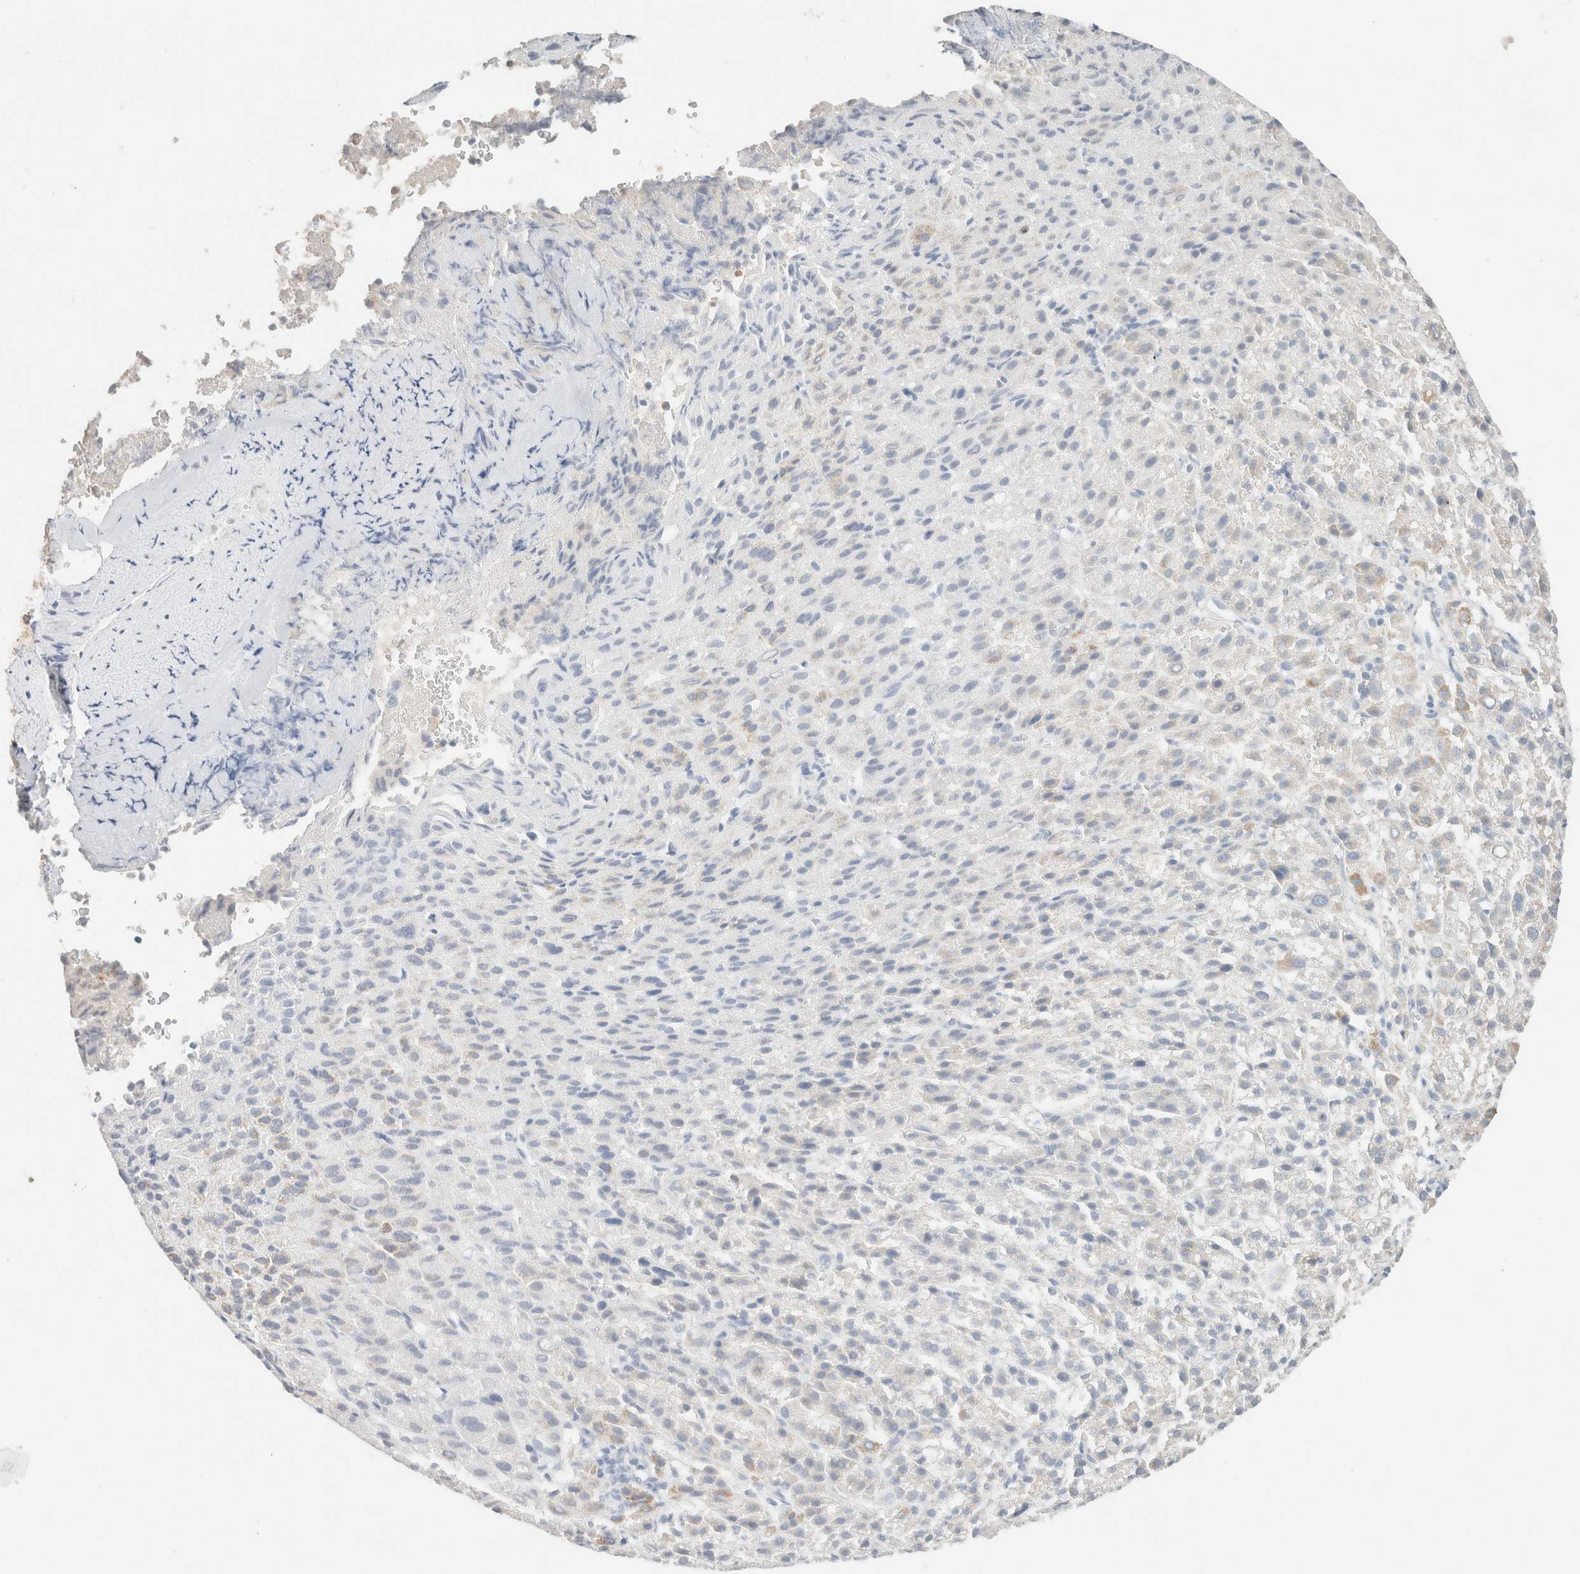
{"staining": {"intensity": "weak", "quantity": "<25%", "location": "cytoplasmic/membranous"}, "tissue": "liver cancer", "cell_type": "Tumor cells", "image_type": "cancer", "snomed": [{"axis": "morphology", "description": "Carcinoma, Hepatocellular, NOS"}, {"axis": "topography", "description": "Liver"}], "caption": "Immunohistochemistry photomicrograph of human liver cancer (hepatocellular carcinoma) stained for a protein (brown), which shows no positivity in tumor cells.", "gene": "CPA1", "patient": {"sex": "female", "age": 58}}